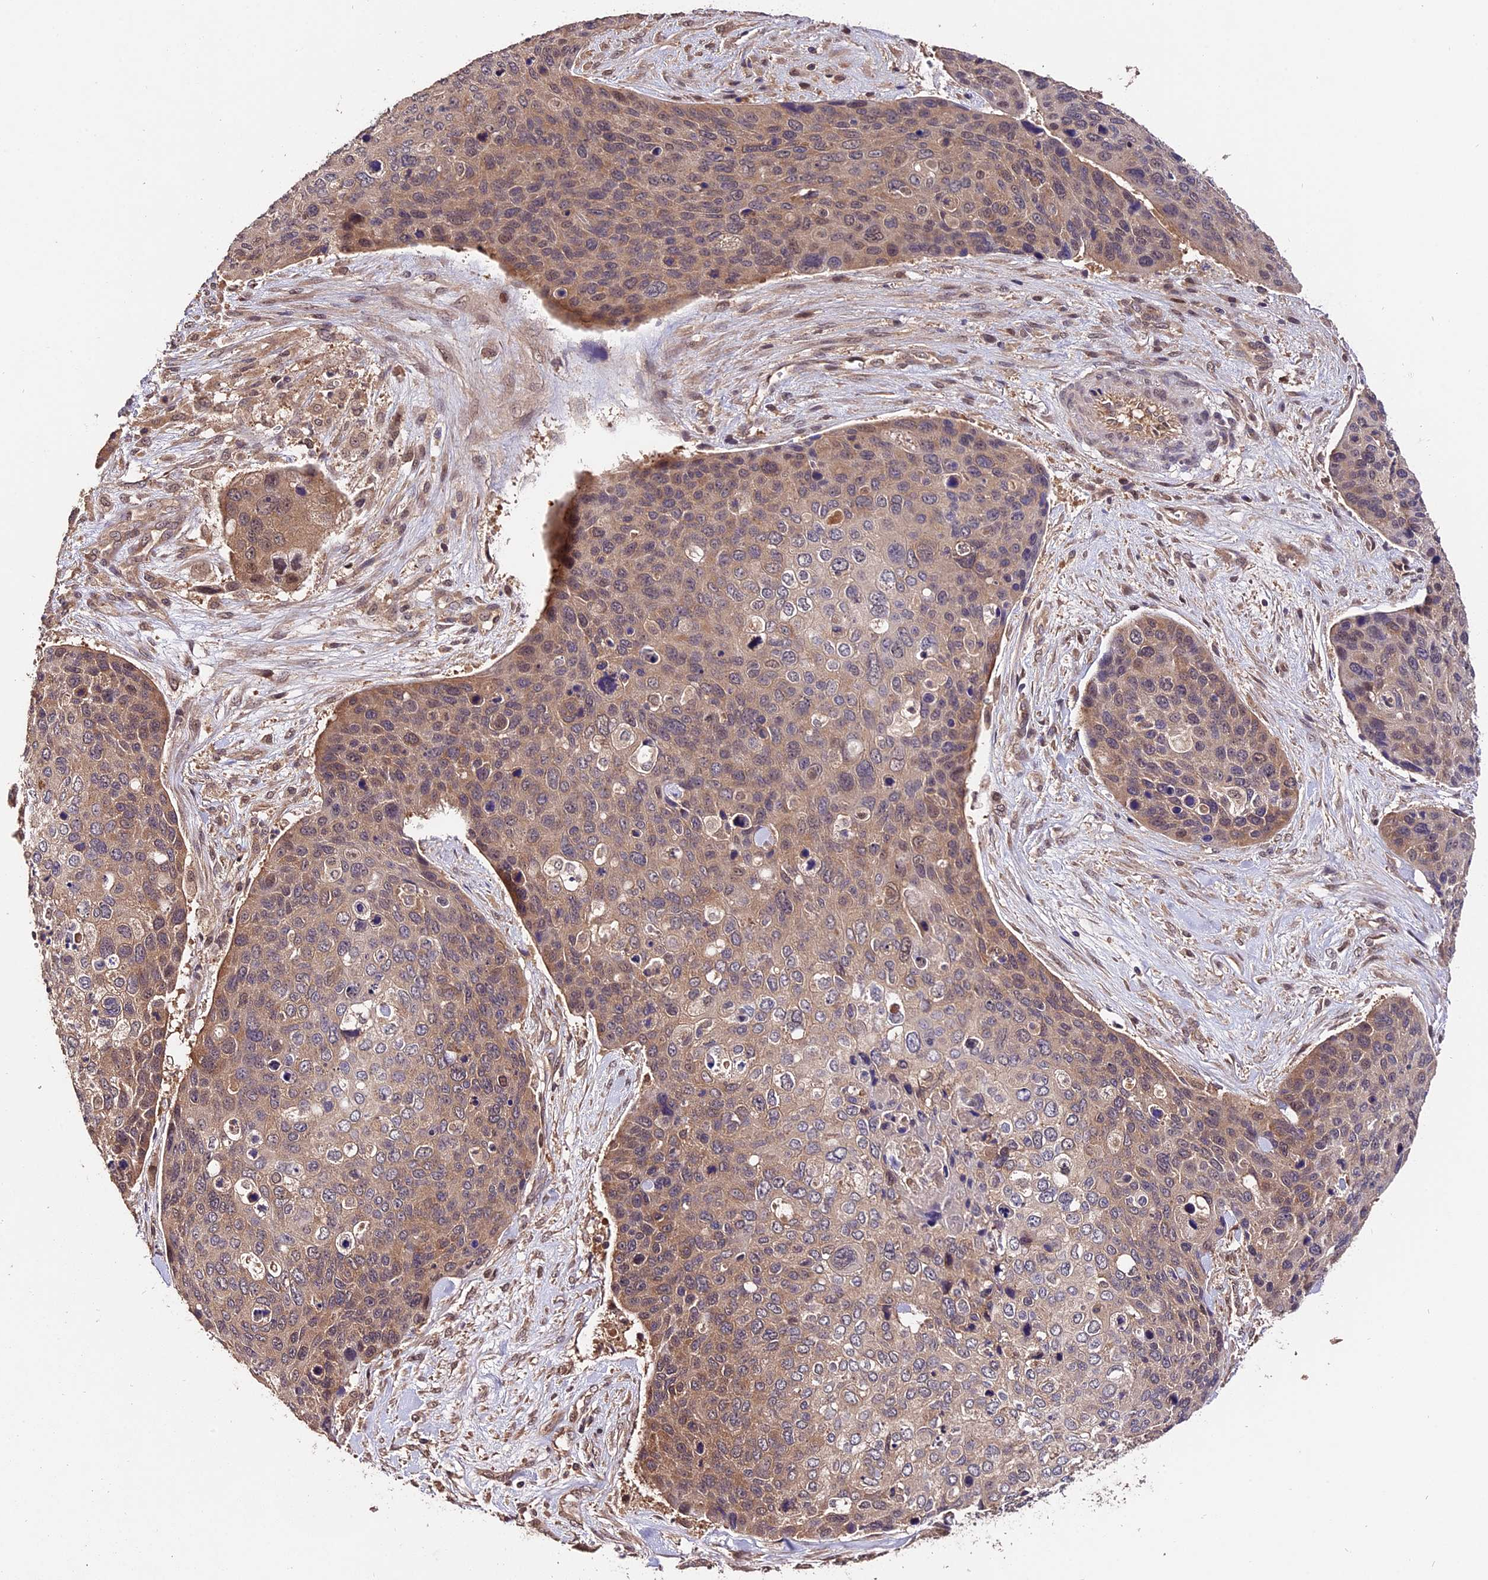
{"staining": {"intensity": "moderate", "quantity": "25%-75%", "location": "cytoplasmic/membranous,nuclear"}, "tissue": "skin cancer", "cell_type": "Tumor cells", "image_type": "cancer", "snomed": [{"axis": "morphology", "description": "Basal cell carcinoma"}, {"axis": "topography", "description": "Skin"}], "caption": "Immunohistochemistry of skin basal cell carcinoma reveals medium levels of moderate cytoplasmic/membranous and nuclear positivity in about 25%-75% of tumor cells.", "gene": "TRMT1", "patient": {"sex": "female", "age": 74}}